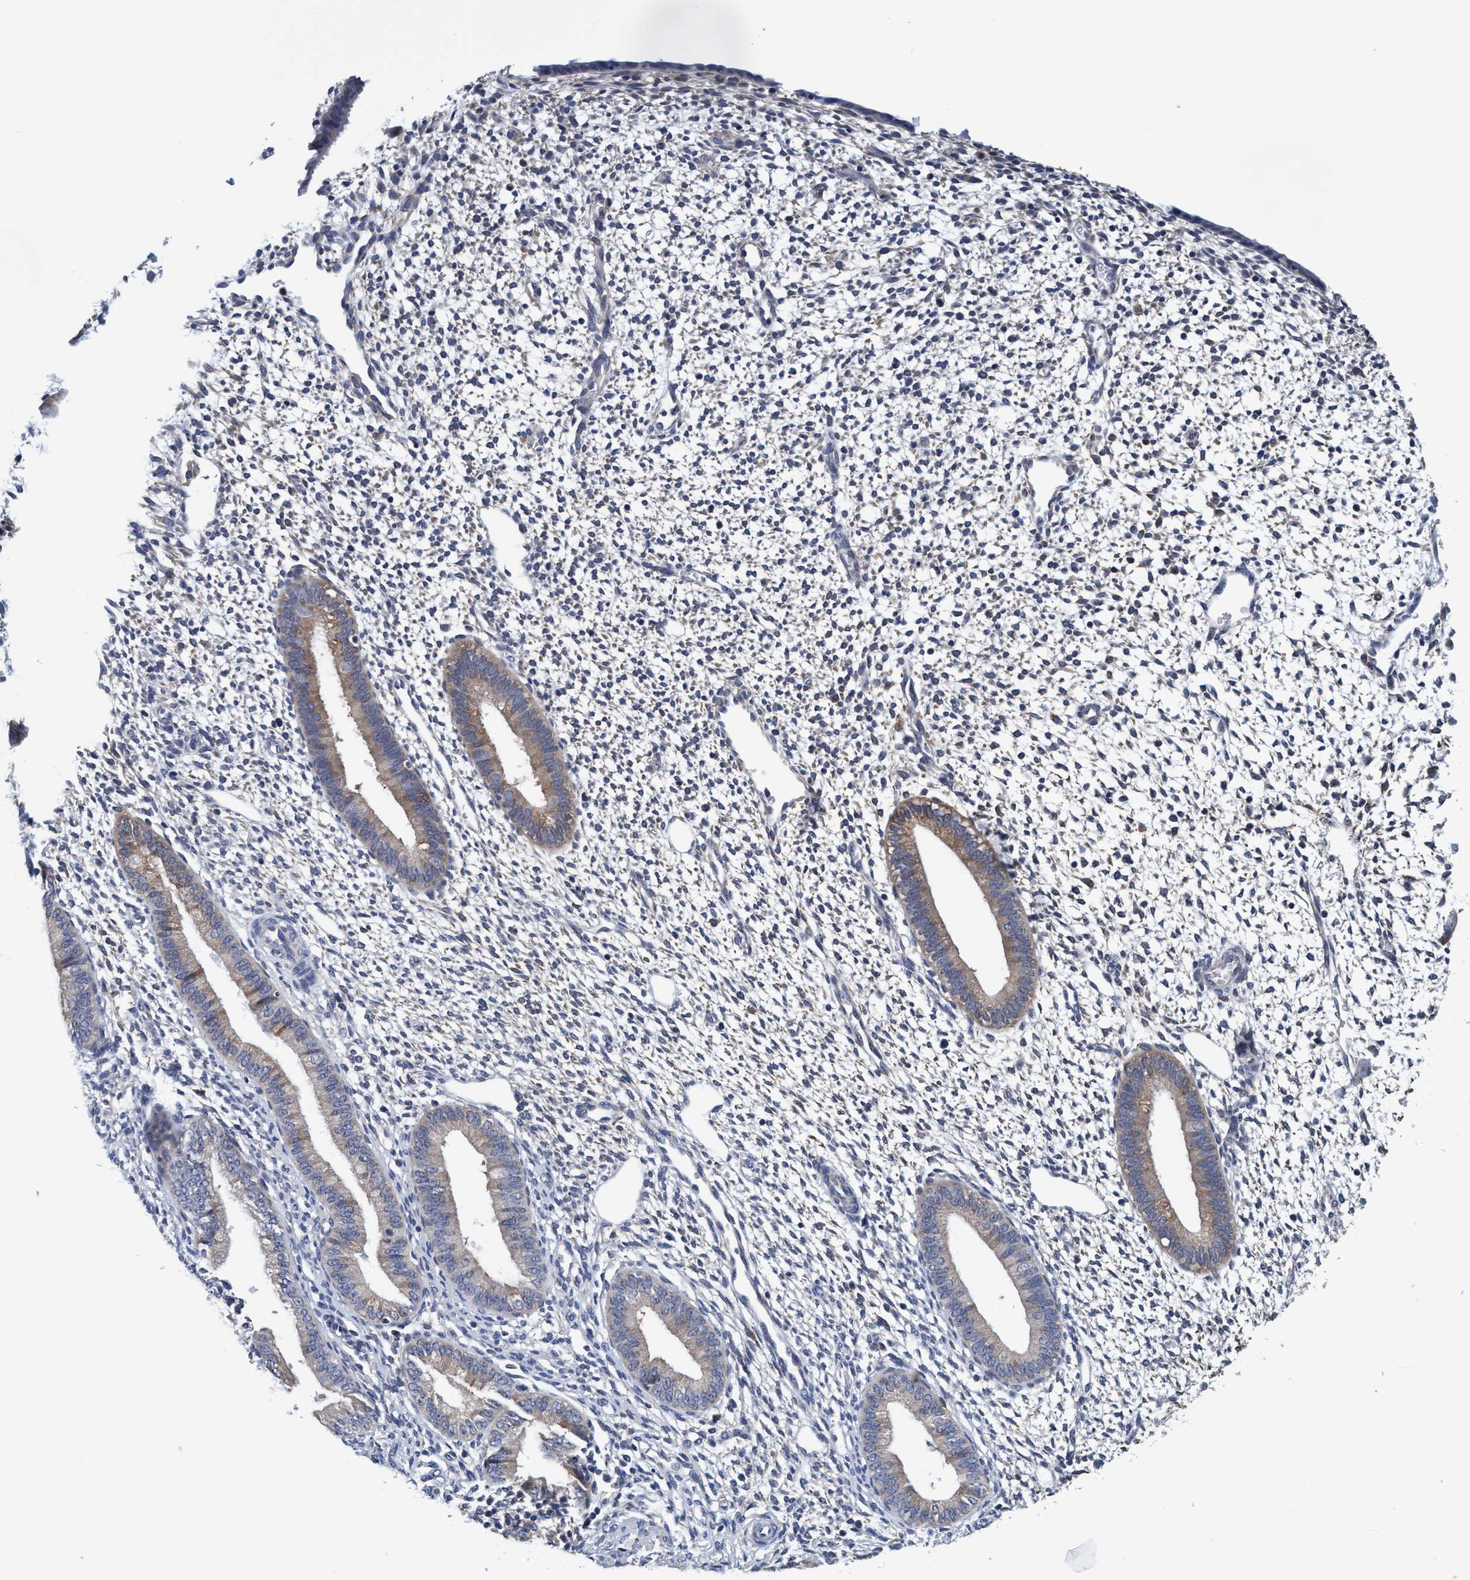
{"staining": {"intensity": "negative", "quantity": "none", "location": "none"}, "tissue": "endometrium", "cell_type": "Cells in endometrial stroma", "image_type": "normal", "snomed": [{"axis": "morphology", "description": "Normal tissue, NOS"}, {"axis": "topography", "description": "Endometrium"}], "caption": "The IHC photomicrograph has no significant expression in cells in endometrial stroma of endometrium. (IHC, brightfield microscopy, high magnification).", "gene": "CALCOCO2", "patient": {"sex": "female", "age": 46}}